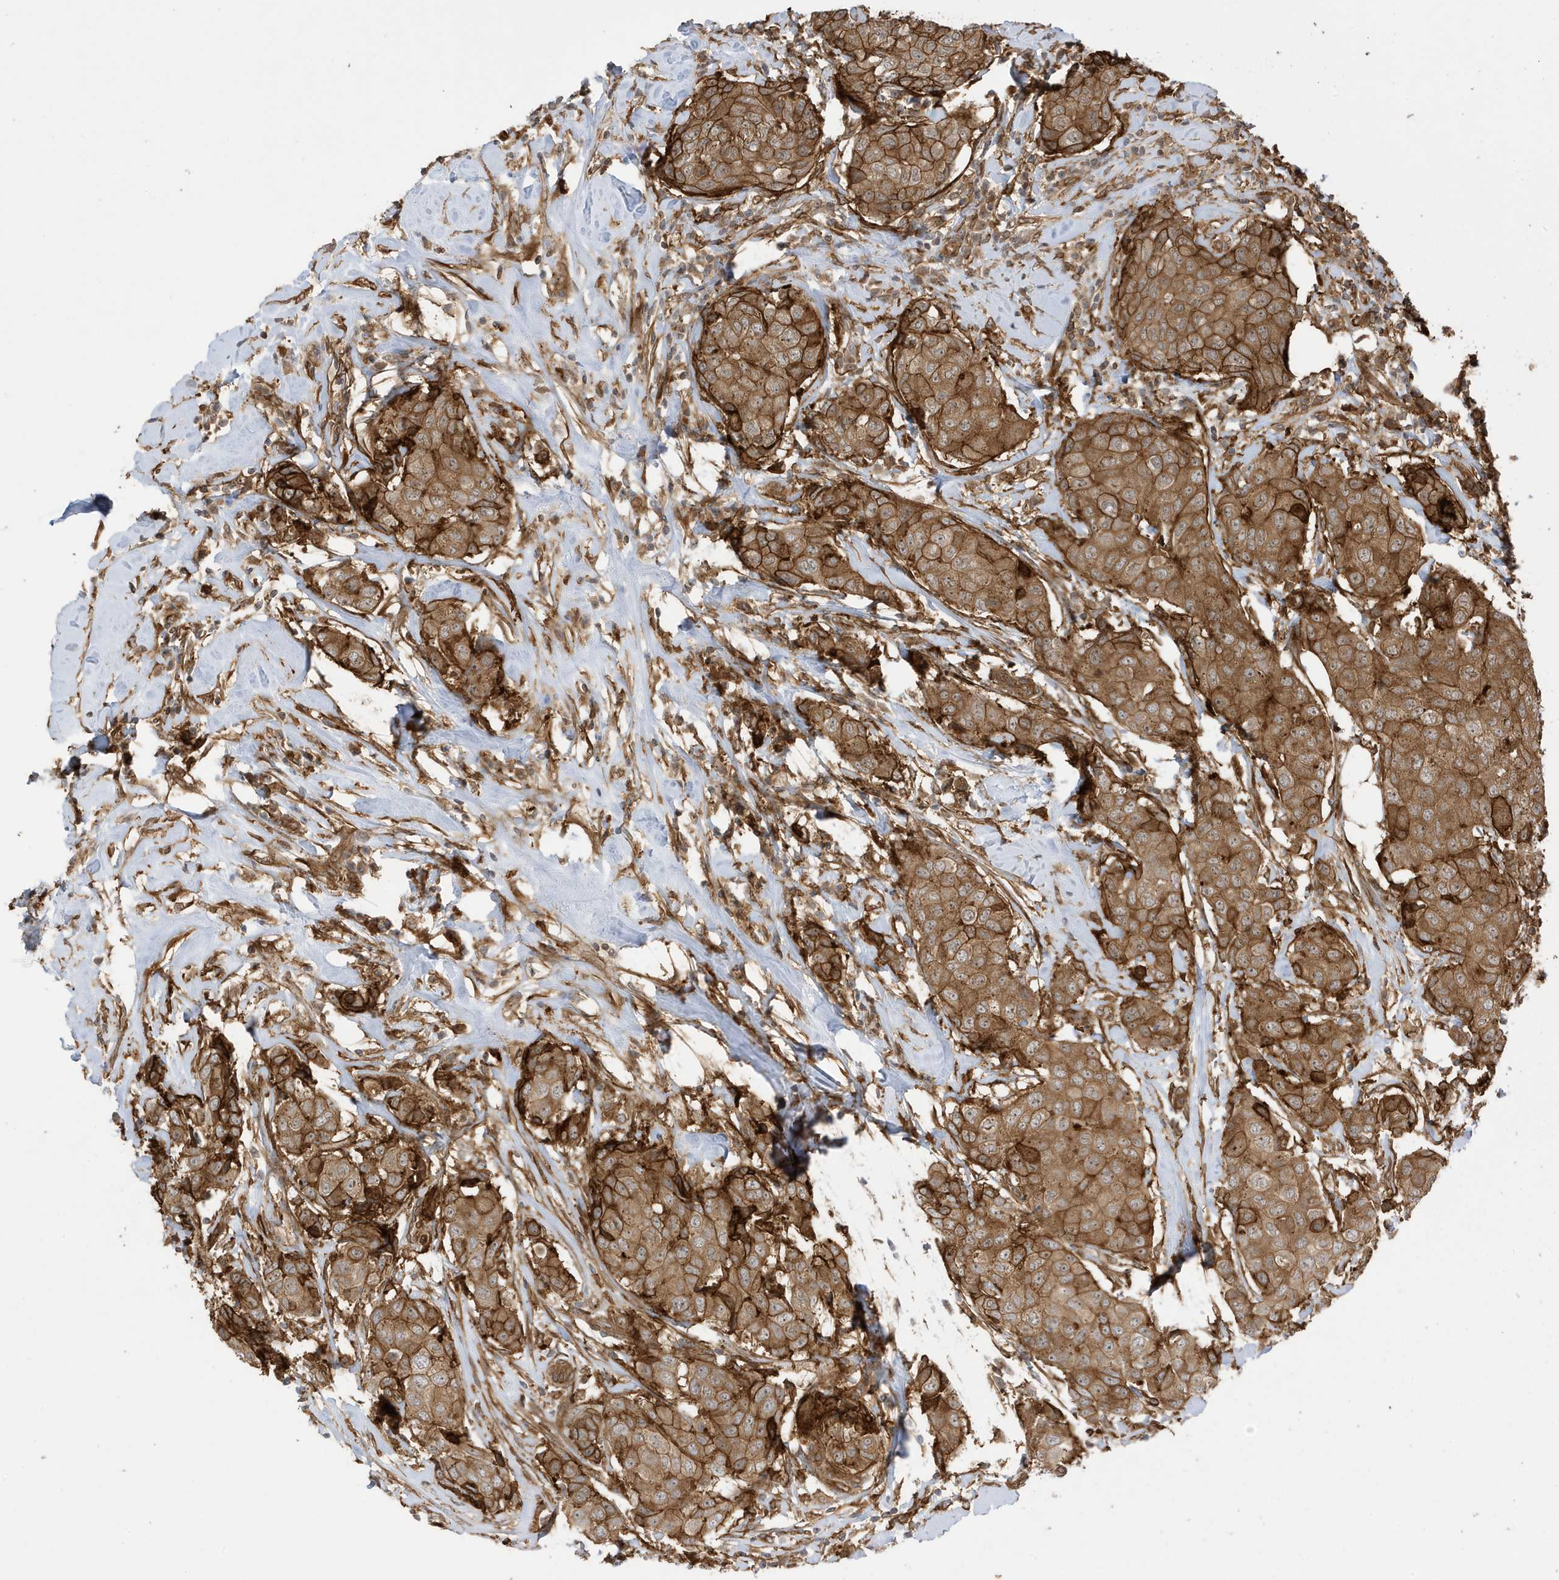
{"staining": {"intensity": "strong", "quantity": ">75%", "location": "cytoplasmic/membranous"}, "tissue": "breast cancer", "cell_type": "Tumor cells", "image_type": "cancer", "snomed": [{"axis": "morphology", "description": "Duct carcinoma"}, {"axis": "topography", "description": "Breast"}], "caption": "DAB (3,3'-diaminobenzidine) immunohistochemical staining of breast cancer (infiltrating ductal carcinoma) demonstrates strong cytoplasmic/membranous protein positivity in about >75% of tumor cells. The staining was performed using DAB (3,3'-diaminobenzidine), with brown indicating positive protein expression. Nuclei are stained blue with hematoxylin.", "gene": "CDC42EP3", "patient": {"sex": "female", "age": 80}}